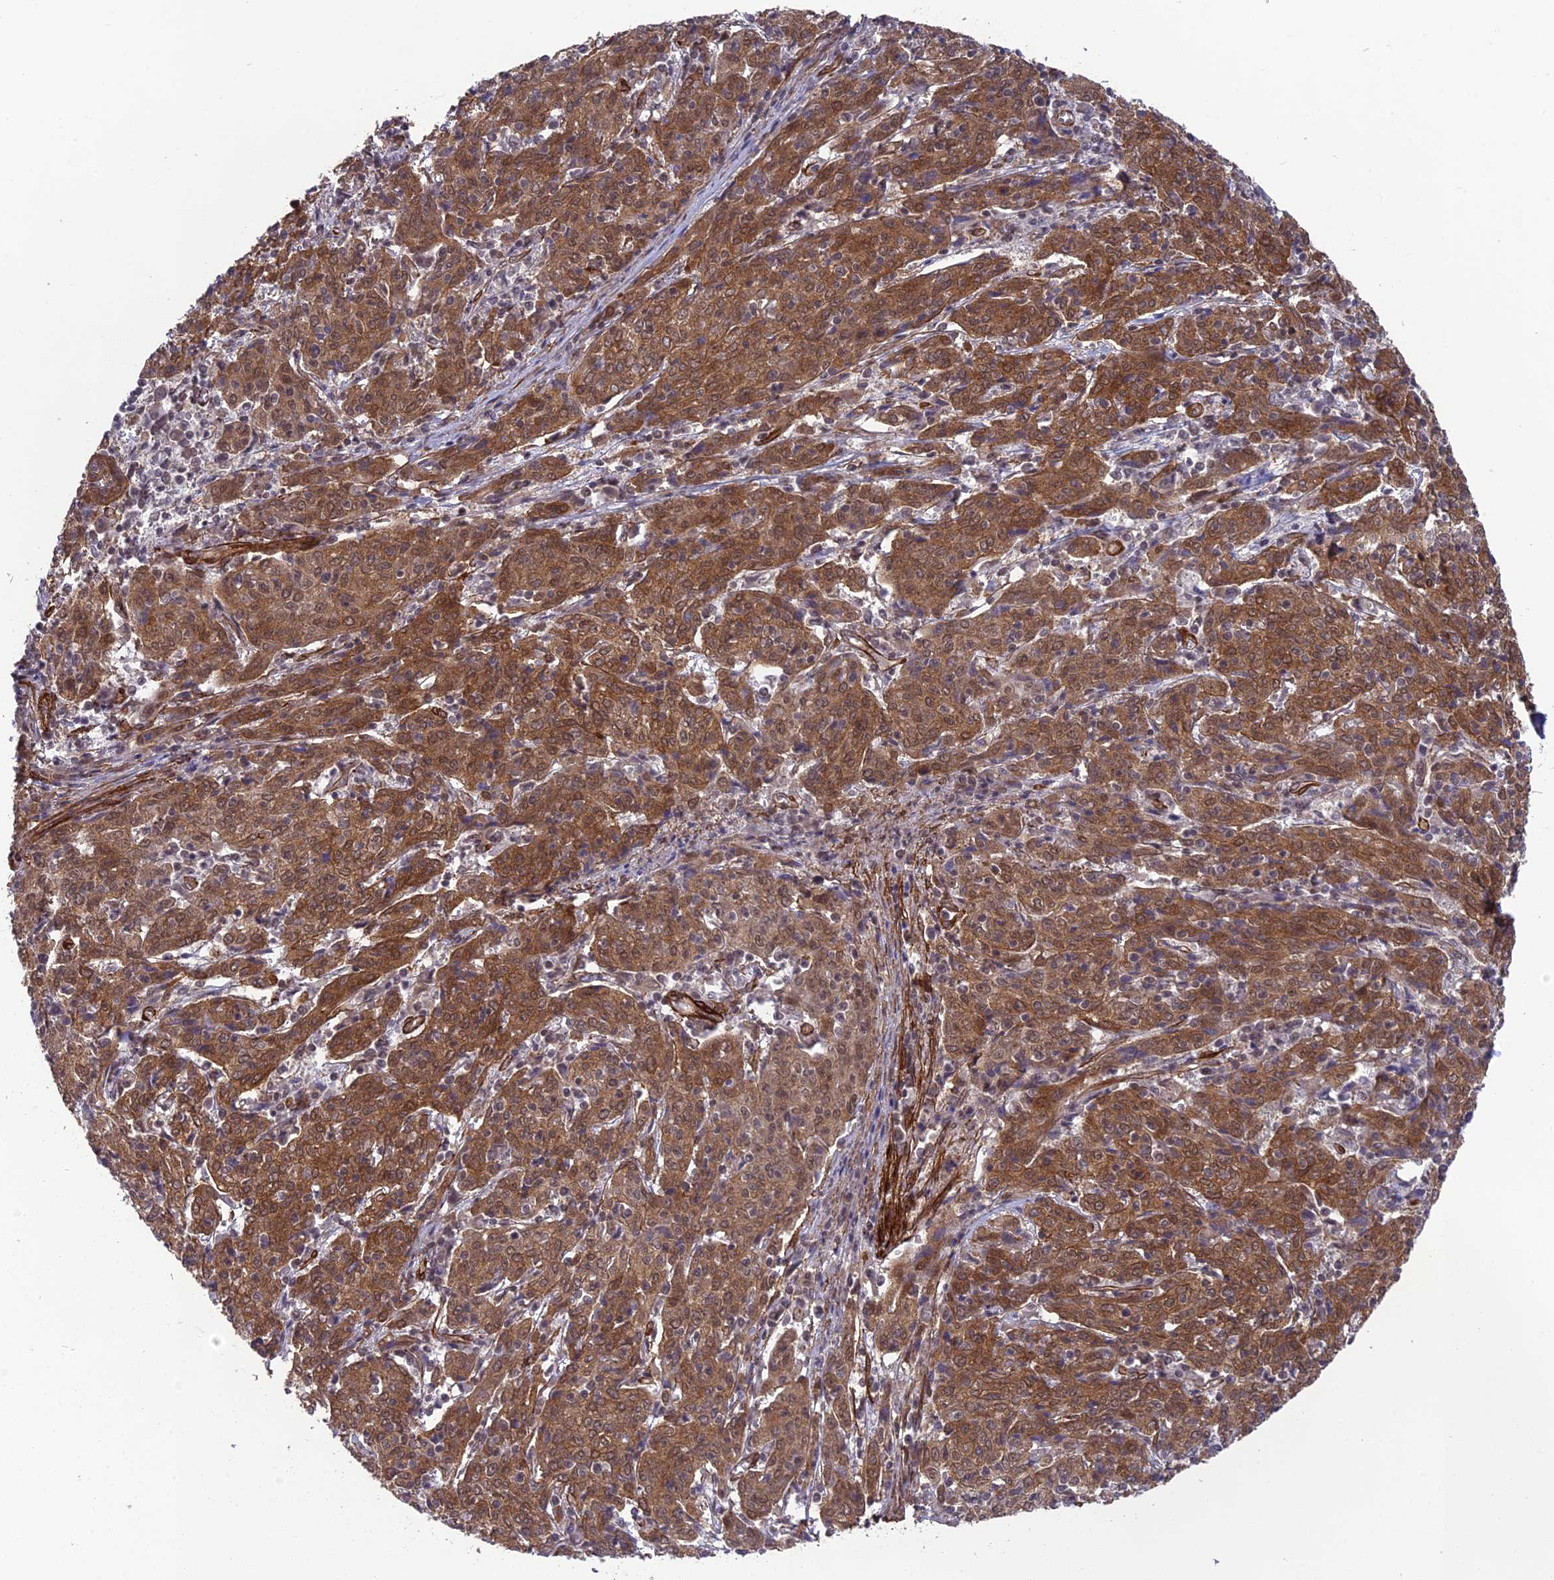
{"staining": {"intensity": "moderate", "quantity": ">75%", "location": "cytoplasmic/membranous,nuclear"}, "tissue": "cervical cancer", "cell_type": "Tumor cells", "image_type": "cancer", "snomed": [{"axis": "morphology", "description": "Squamous cell carcinoma, NOS"}, {"axis": "topography", "description": "Cervix"}], "caption": "Protein staining of cervical cancer (squamous cell carcinoma) tissue displays moderate cytoplasmic/membranous and nuclear staining in approximately >75% of tumor cells.", "gene": "TNS1", "patient": {"sex": "female", "age": 67}}